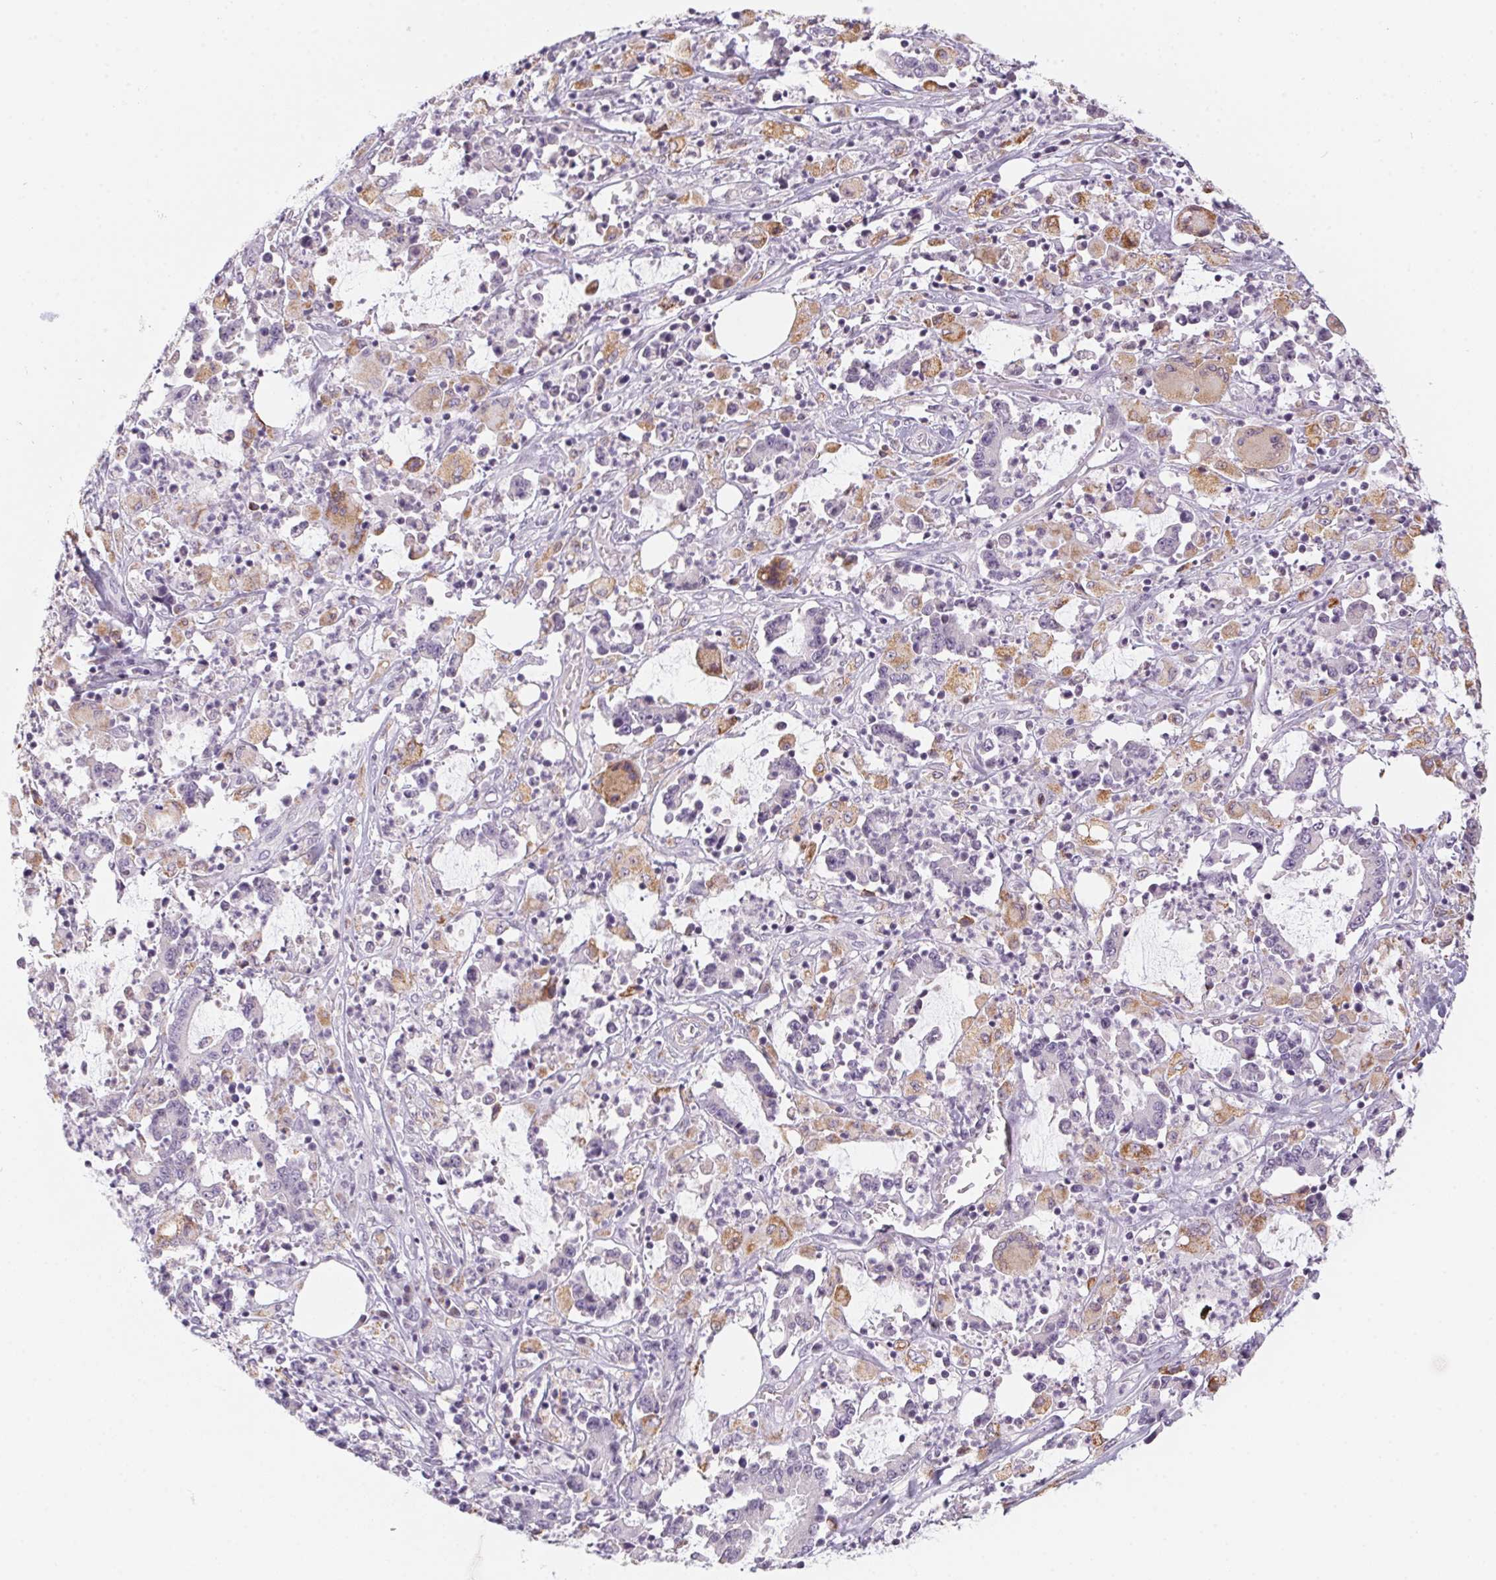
{"staining": {"intensity": "moderate", "quantity": "<25%", "location": "cytoplasmic/membranous"}, "tissue": "stomach cancer", "cell_type": "Tumor cells", "image_type": "cancer", "snomed": [{"axis": "morphology", "description": "Adenocarcinoma, NOS"}, {"axis": "topography", "description": "Stomach, upper"}], "caption": "An image showing moderate cytoplasmic/membranous staining in about <25% of tumor cells in stomach cancer (adenocarcinoma), as visualized by brown immunohistochemical staining.", "gene": "PRPH", "patient": {"sex": "male", "age": 68}}